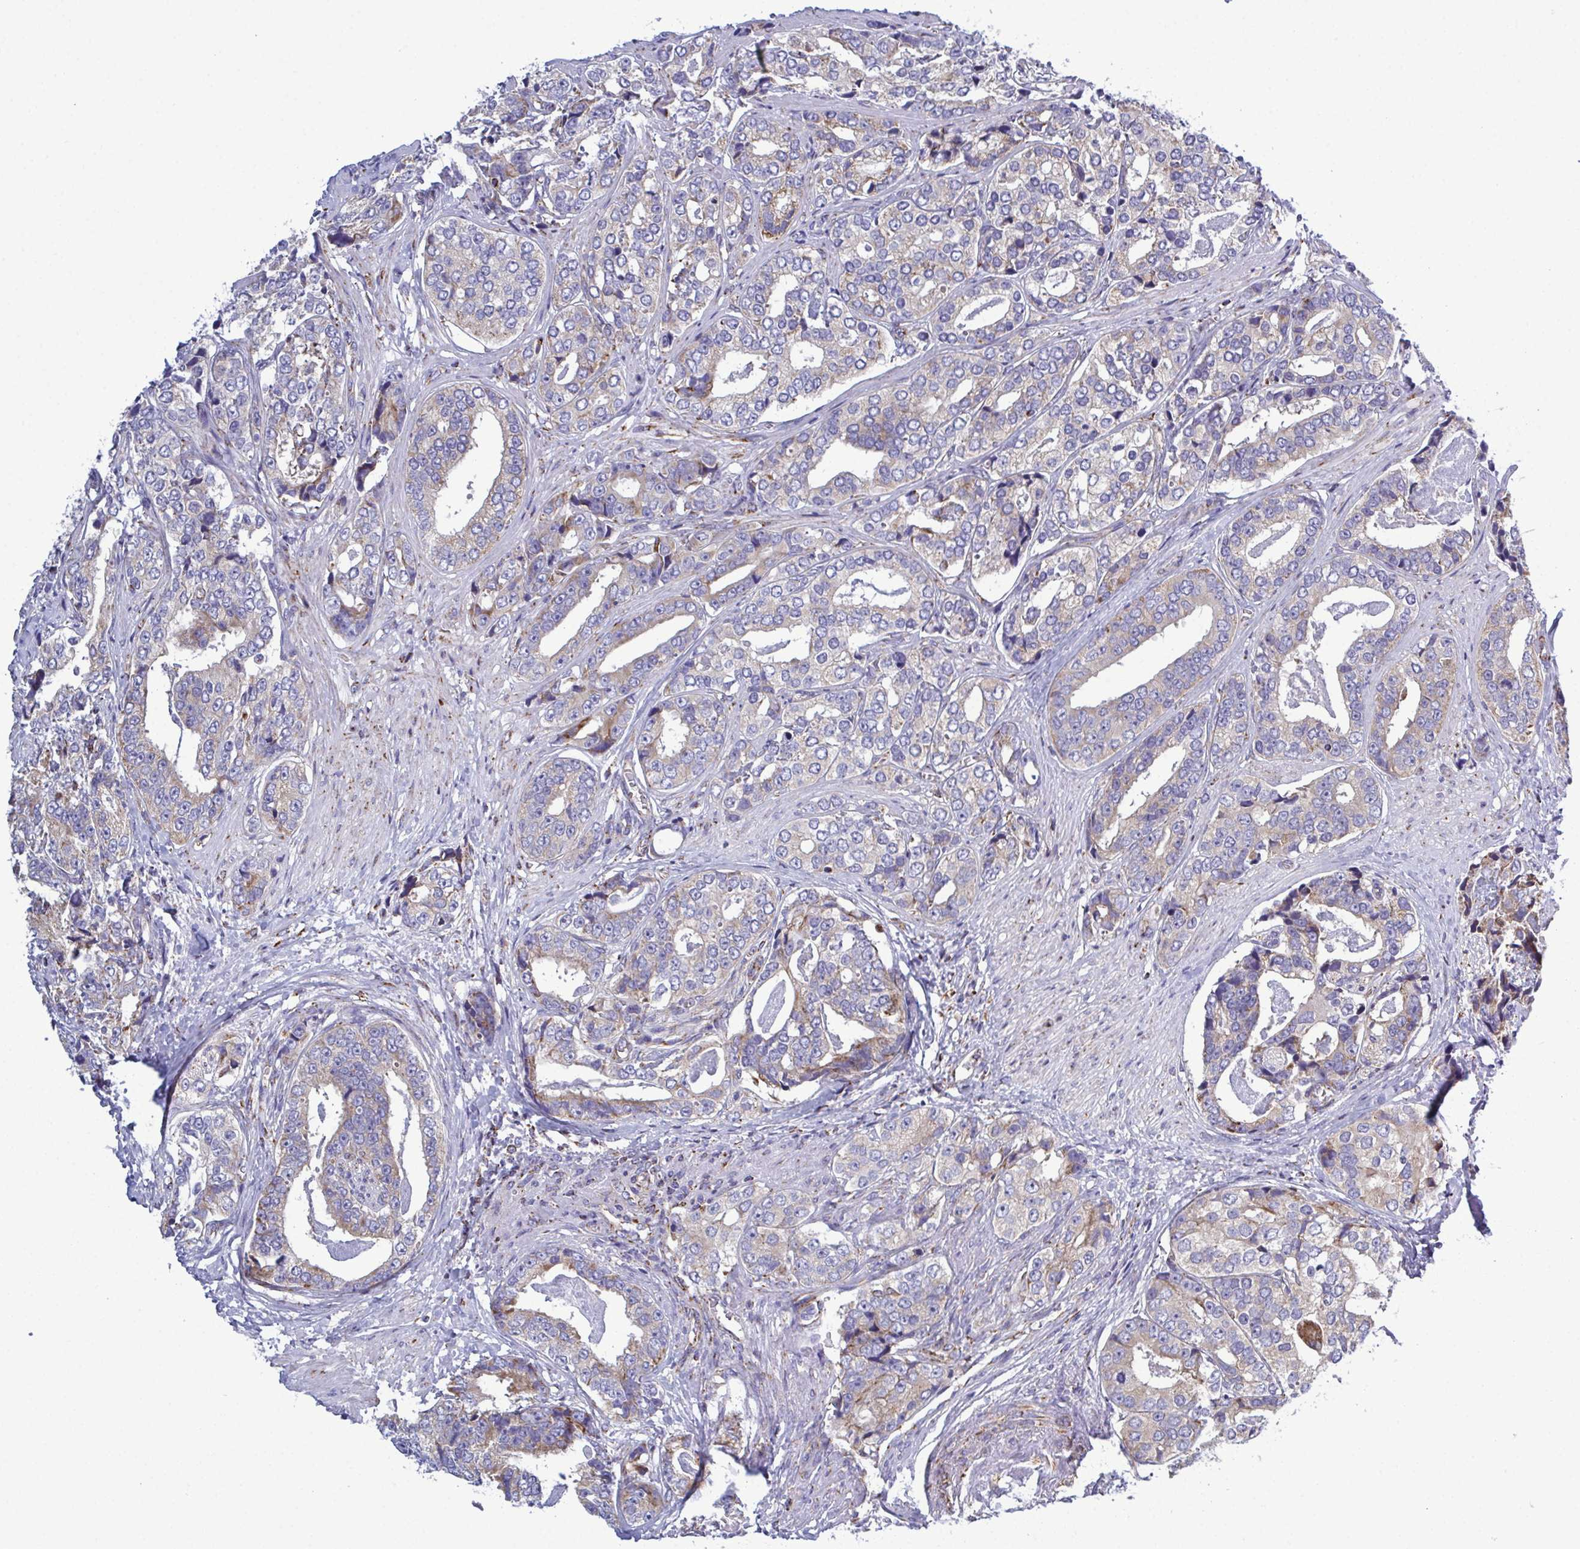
{"staining": {"intensity": "weak", "quantity": "25%-75%", "location": "cytoplasmic/membranous"}, "tissue": "prostate cancer", "cell_type": "Tumor cells", "image_type": "cancer", "snomed": [{"axis": "morphology", "description": "Adenocarcinoma, High grade"}, {"axis": "topography", "description": "Prostate"}], "caption": "Prostate cancer (high-grade adenocarcinoma) was stained to show a protein in brown. There is low levels of weak cytoplasmic/membranous staining in about 25%-75% of tumor cells. (IHC, brightfield microscopy, high magnification).", "gene": "CSDE1", "patient": {"sex": "male", "age": 71}}